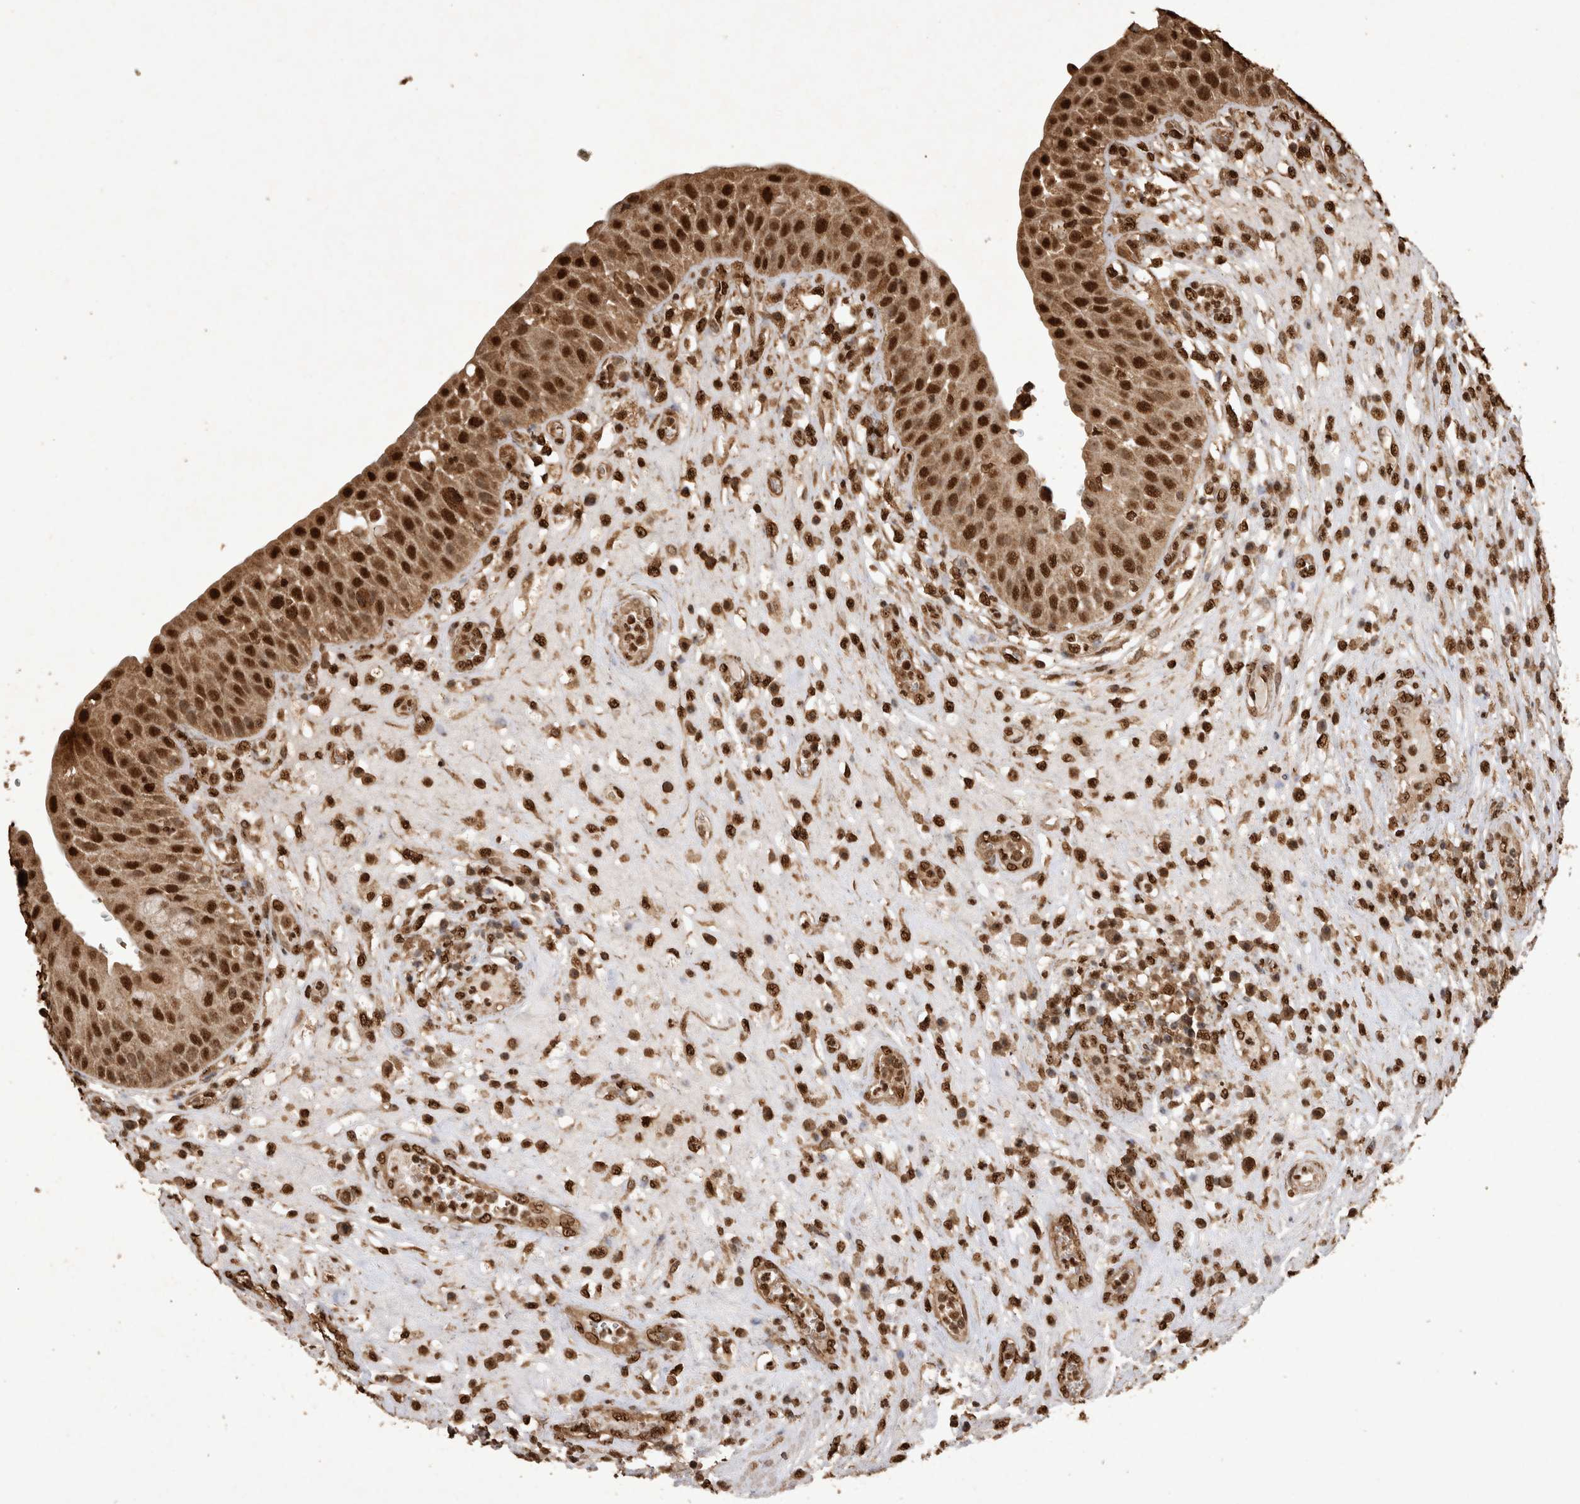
{"staining": {"intensity": "strong", "quantity": ">75%", "location": "cytoplasmic/membranous,nuclear"}, "tissue": "urinary bladder", "cell_type": "Urothelial cells", "image_type": "normal", "snomed": [{"axis": "morphology", "description": "Normal tissue, NOS"}, {"axis": "topography", "description": "Urinary bladder"}], "caption": "IHC micrograph of benign urinary bladder: human urinary bladder stained using immunohistochemistry (IHC) displays high levels of strong protein expression localized specifically in the cytoplasmic/membranous,nuclear of urothelial cells, appearing as a cytoplasmic/membranous,nuclear brown color.", "gene": "OAS2", "patient": {"sex": "female", "age": 62}}